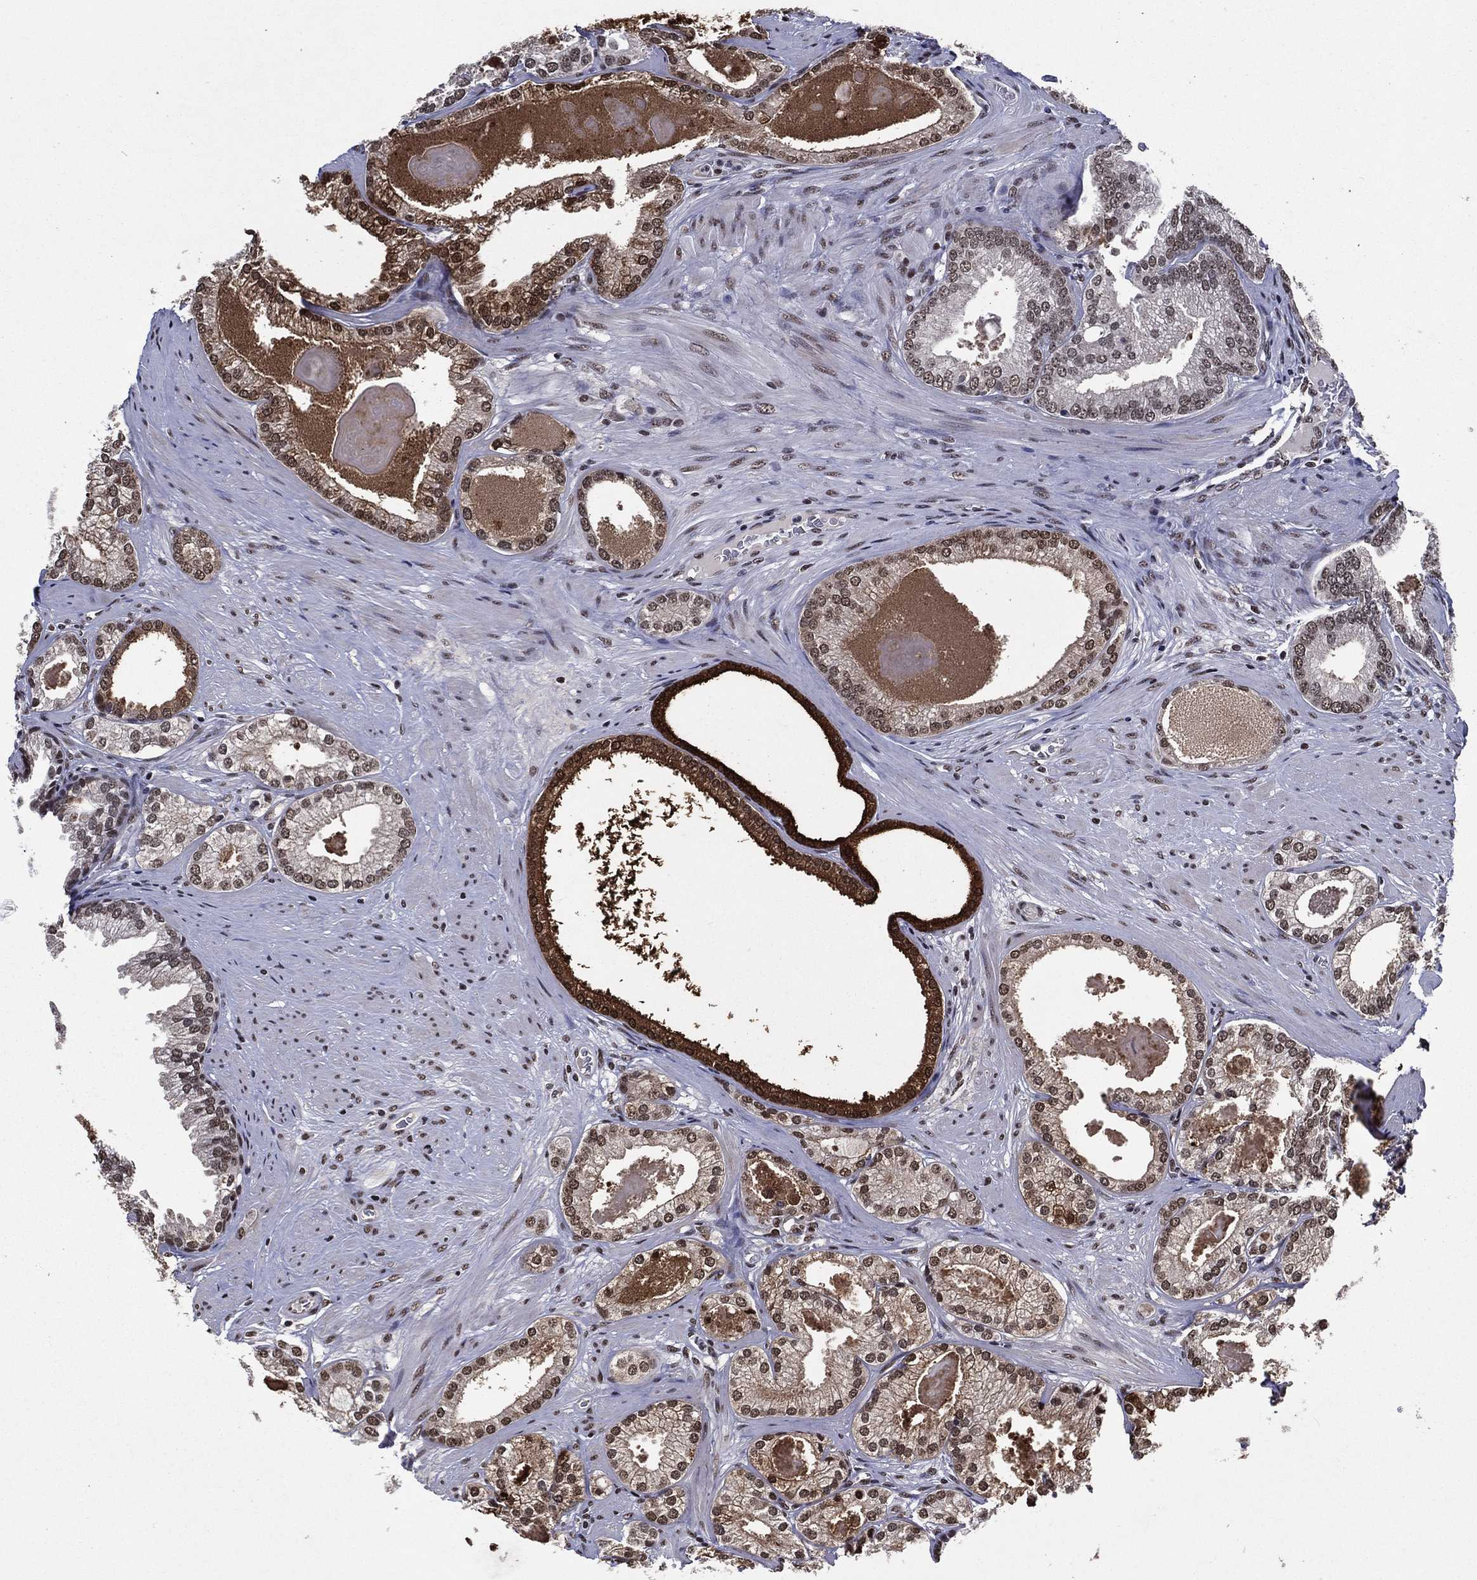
{"staining": {"intensity": "moderate", "quantity": ">75%", "location": "nuclear"}, "tissue": "prostate cancer", "cell_type": "Tumor cells", "image_type": "cancer", "snomed": [{"axis": "morphology", "description": "Adenocarcinoma, High grade"}, {"axis": "topography", "description": "Prostate and seminal vesicle, NOS"}], "caption": "DAB (3,3'-diaminobenzidine) immunohistochemical staining of prostate cancer (high-grade adenocarcinoma) exhibits moderate nuclear protein expression in approximately >75% of tumor cells.", "gene": "ZBTB42", "patient": {"sex": "male", "age": 62}}